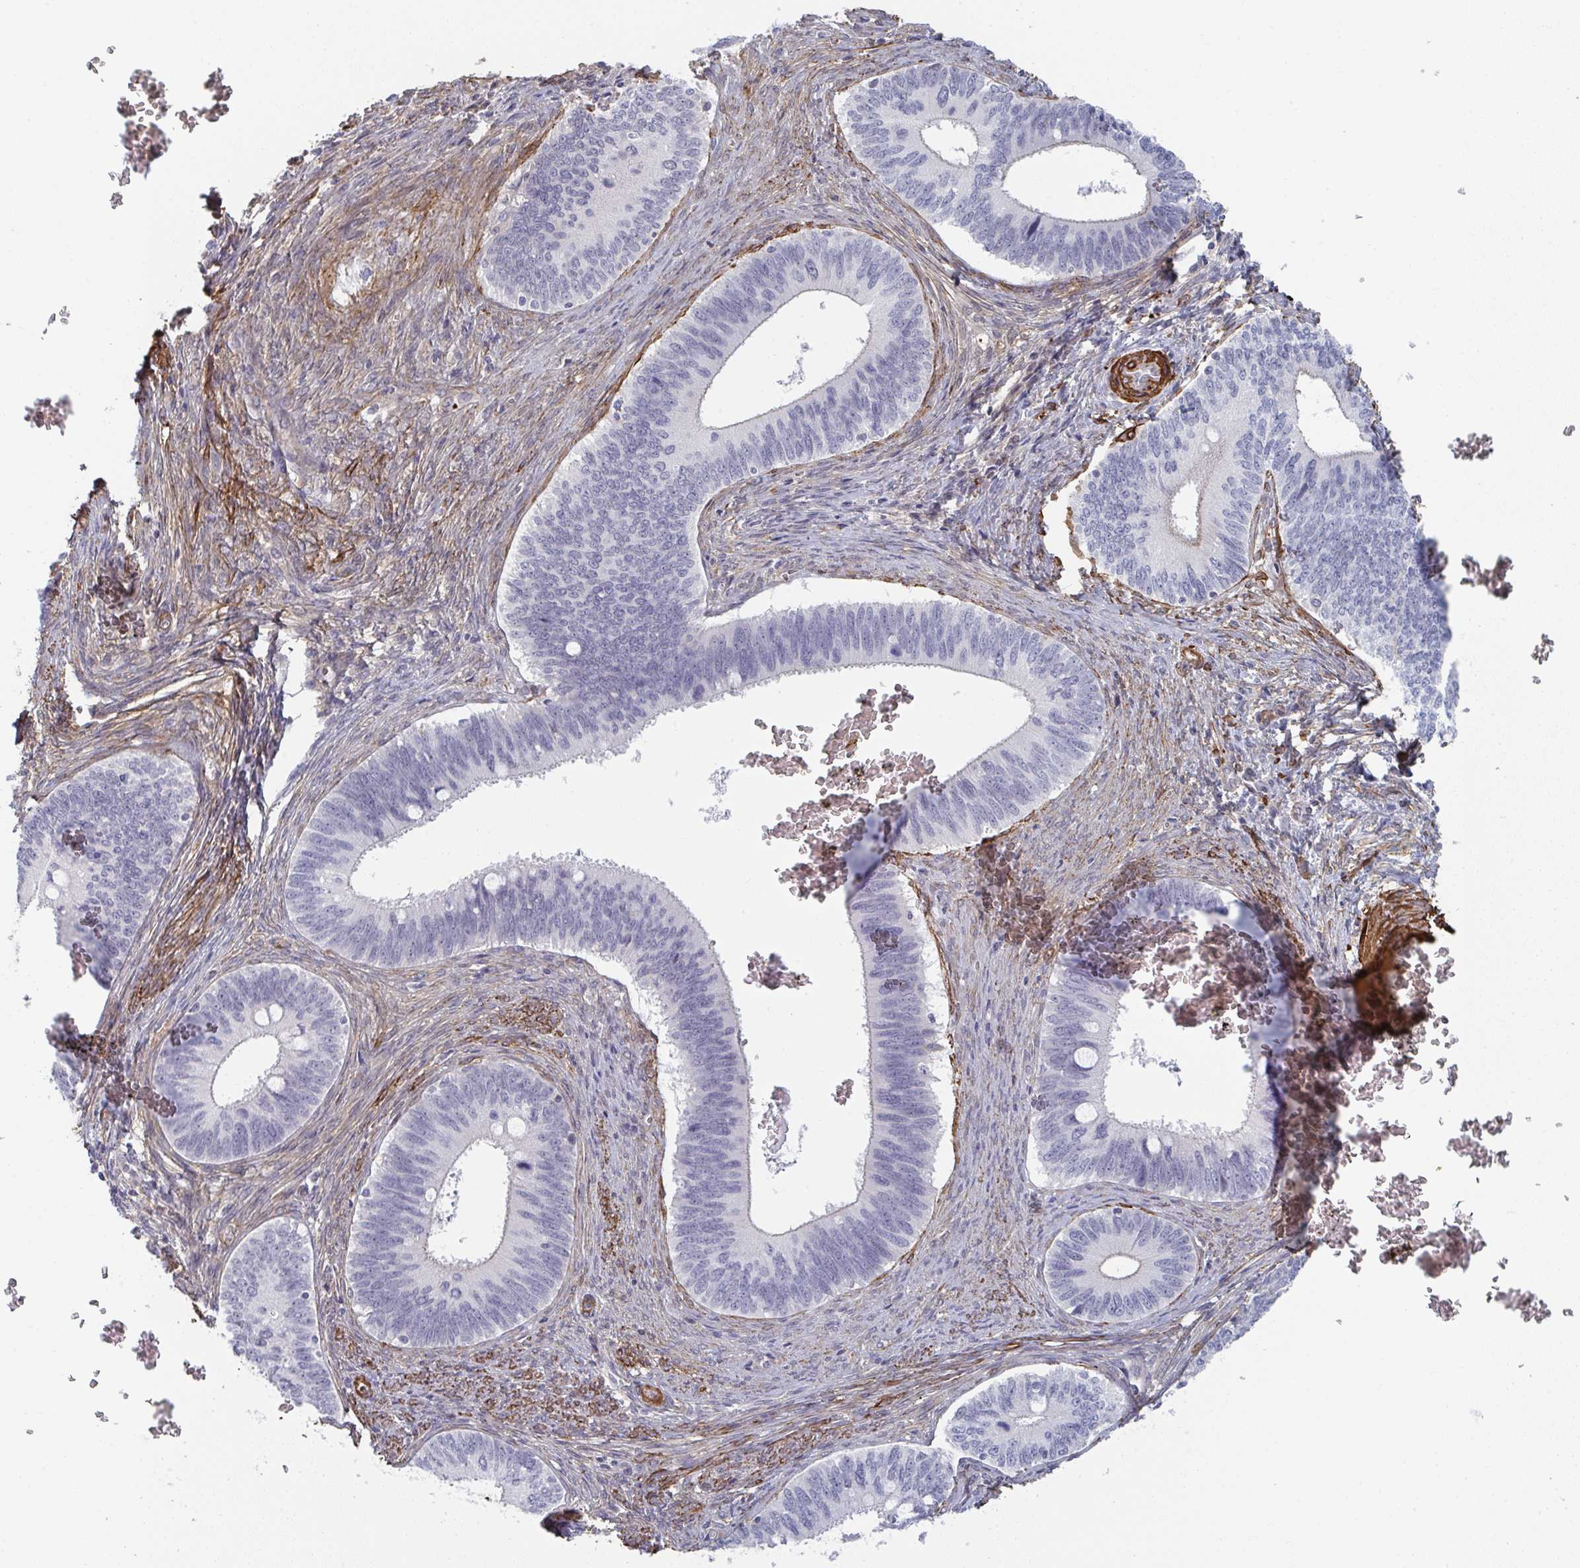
{"staining": {"intensity": "negative", "quantity": "none", "location": "none"}, "tissue": "cervical cancer", "cell_type": "Tumor cells", "image_type": "cancer", "snomed": [{"axis": "morphology", "description": "Adenocarcinoma, NOS"}, {"axis": "topography", "description": "Cervix"}], "caption": "The micrograph reveals no staining of tumor cells in adenocarcinoma (cervical).", "gene": "NEURL4", "patient": {"sex": "female", "age": 42}}